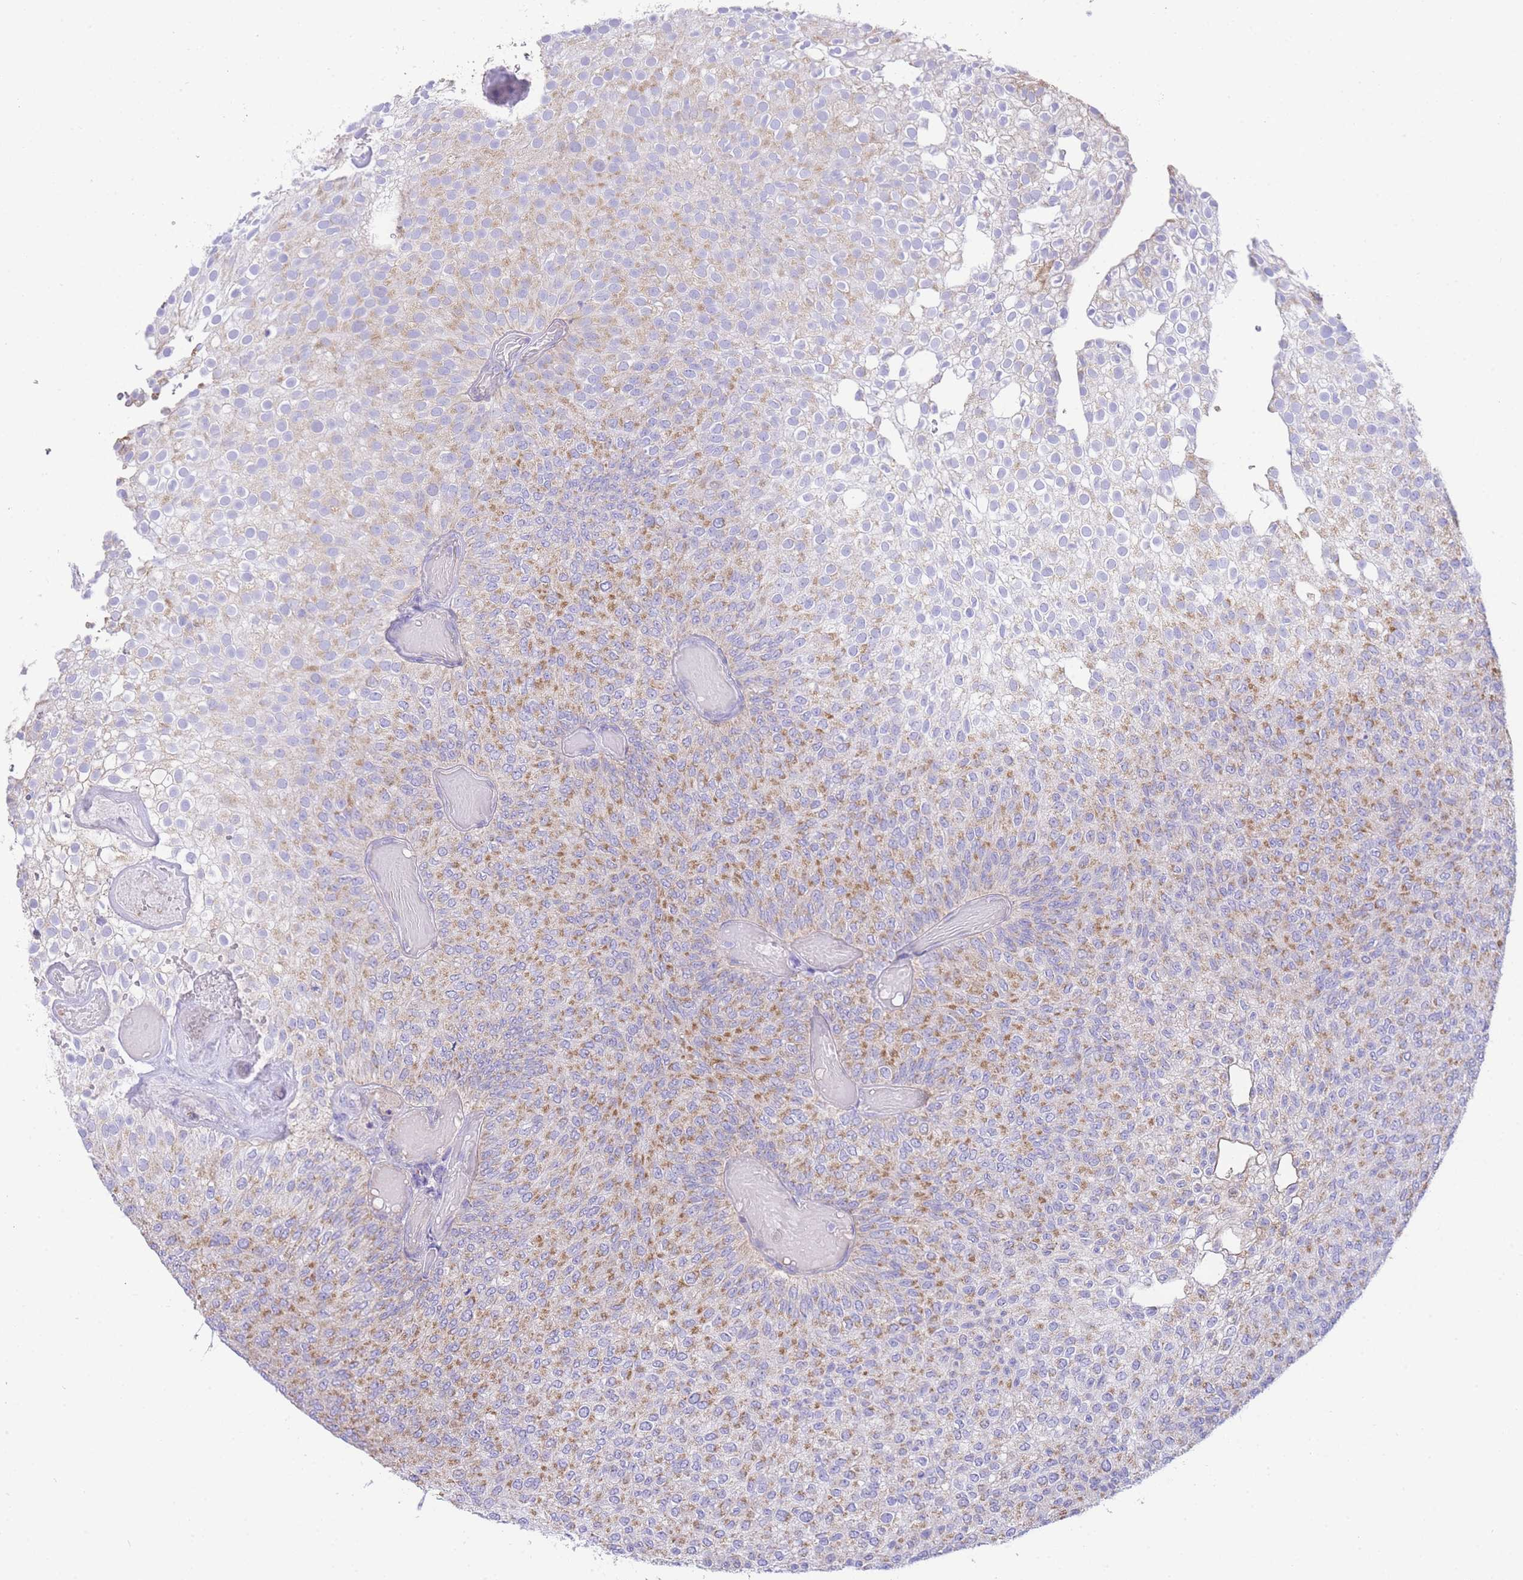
{"staining": {"intensity": "moderate", "quantity": "25%-75%", "location": "cytoplasmic/membranous"}, "tissue": "urothelial cancer", "cell_type": "Tumor cells", "image_type": "cancer", "snomed": [{"axis": "morphology", "description": "Urothelial carcinoma, Low grade"}, {"axis": "topography", "description": "Urinary bladder"}], "caption": "Immunohistochemical staining of human urothelial carcinoma (low-grade) exhibits medium levels of moderate cytoplasmic/membranous staining in about 25%-75% of tumor cells. (IHC, brightfield microscopy, high magnification).", "gene": "ACSM4", "patient": {"sex": "male", "age": 78}}